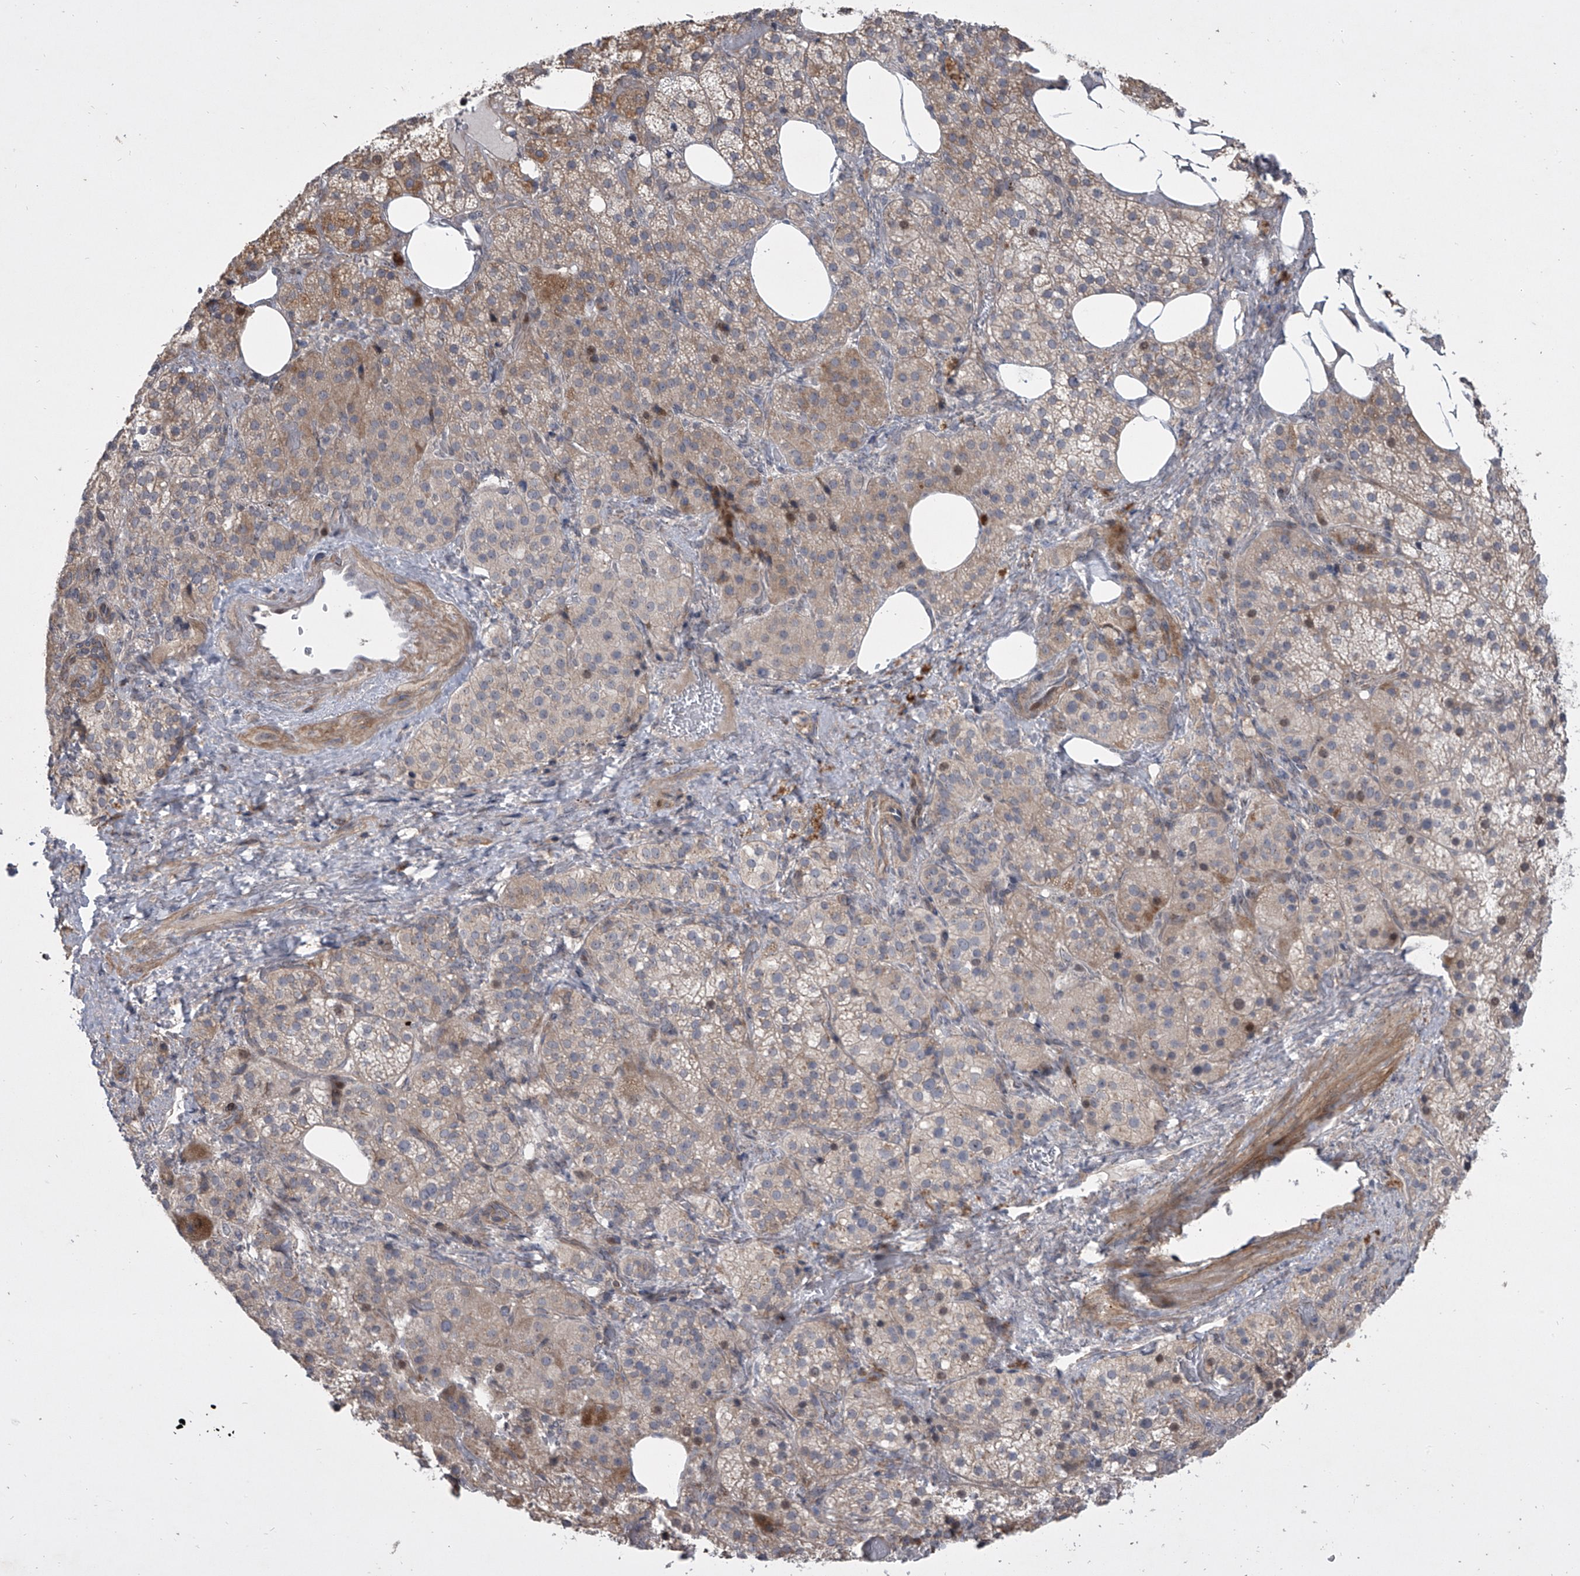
{"staining": {"intensity": "moderate", "quantity": "<25%", "location": "cytoplasmic/membranous,nuclear"}, "tissue": "adrenal gland", "cell_type": "Glandular cells", "image_type": "normal", "snomed": [{"axis": "morphology", "description": "Normal tissue, NOS"}, {"axis": "topography", "description": "Adrenal gland"}], "caption": "A histopathology image showing moderate cytoplasmic/membranous,nuclear staining in about <25% of glandular cells in unremarkable adrenal gland, as visualized by brown immunohistochemical staining.", "gene": "HEATR6", "patient": {"sex": "female", "age": 59}}